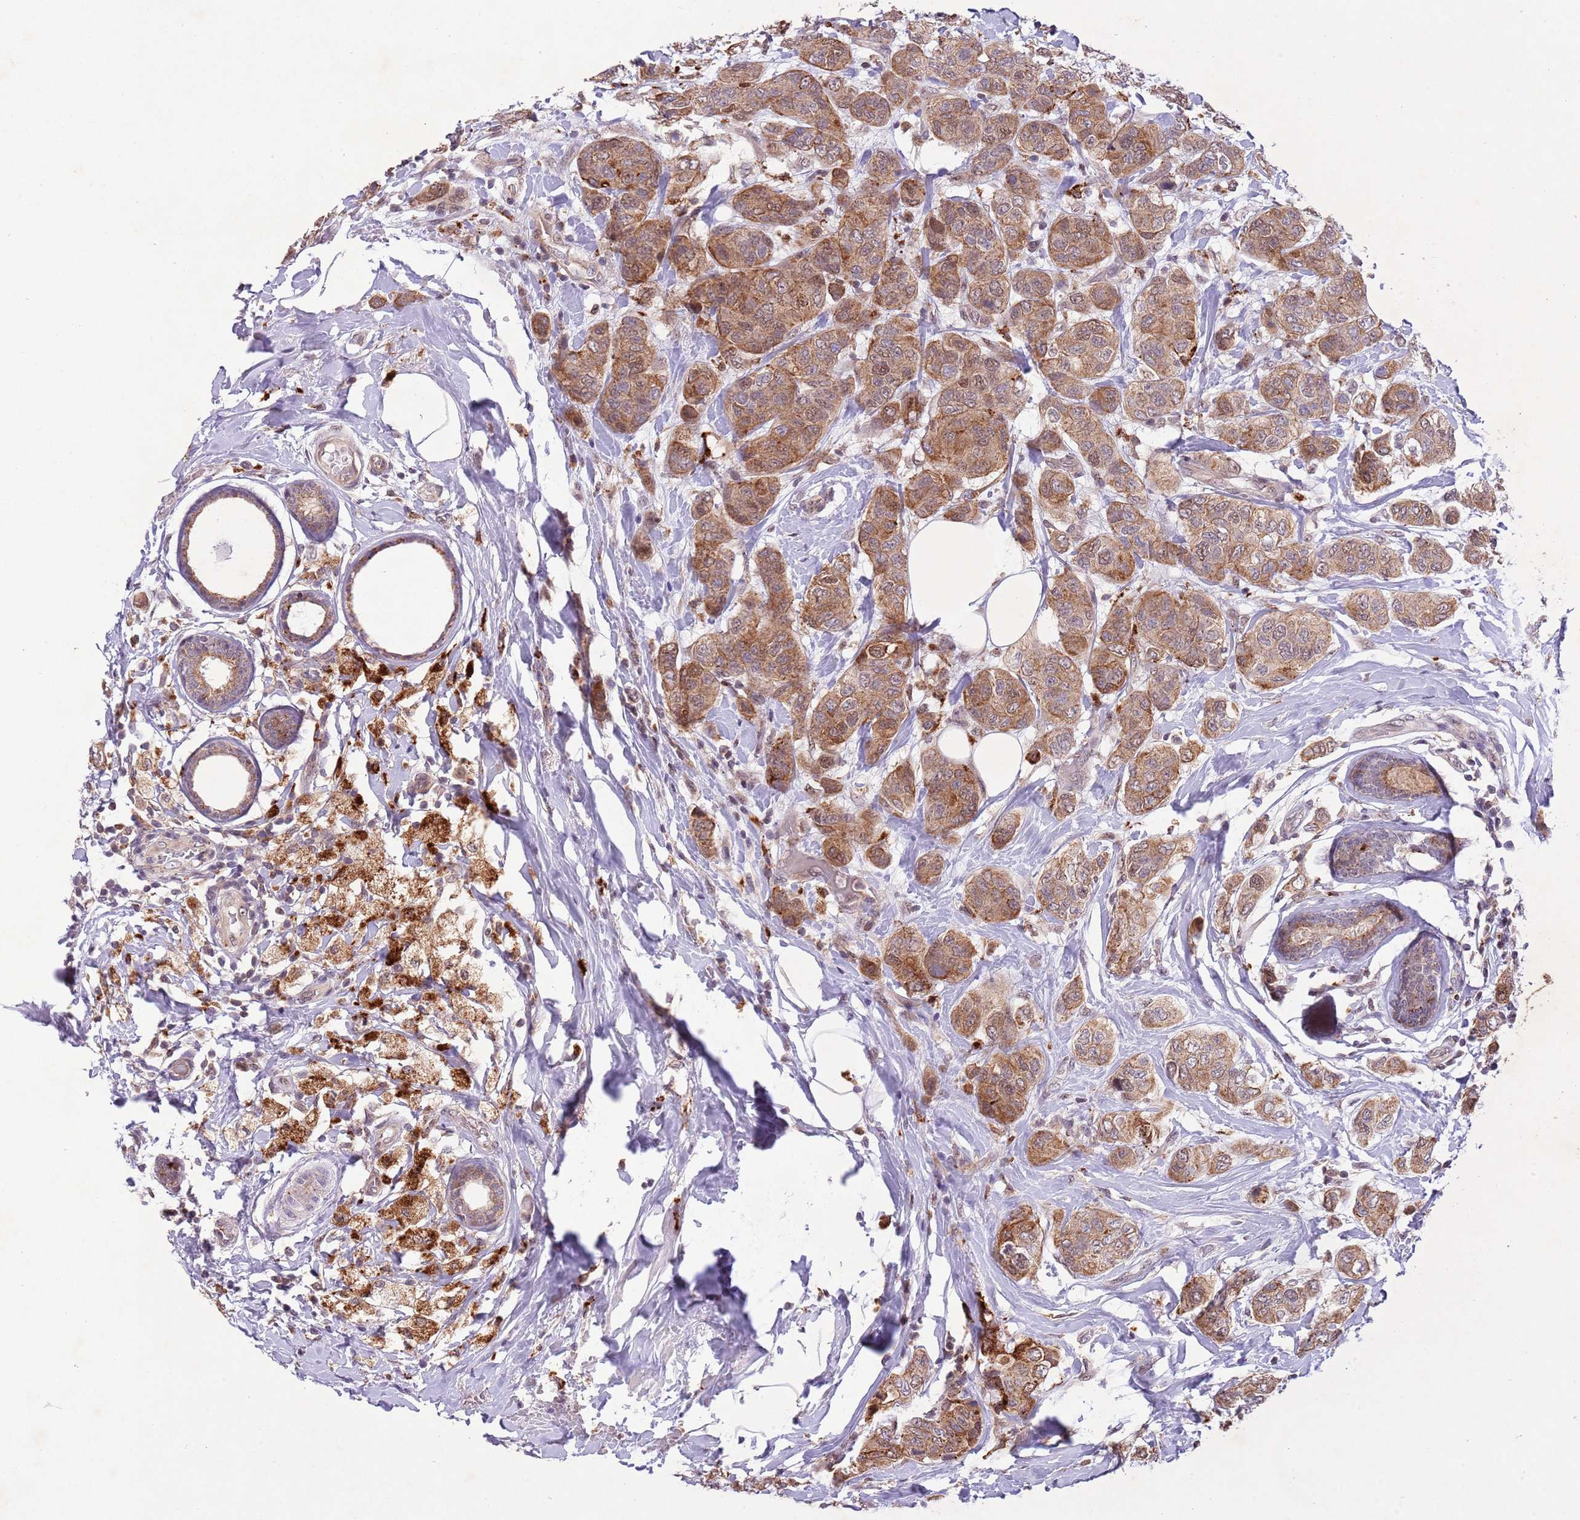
{"staining": {"intensity": "moderate", "quantity": ">75%", "location": "cytoplasmic/membranous"}, "tissue": "breast cancer", "cell_type": "Tumor cells", "image_type": "cancer", "snomed": [{"axis": "morphology", "description": "Lobular carcinoma"}, {"axis": "topography", "description": "Breast"}], "caption": "About >75% of tumor cells in lobular carcinoma (breast) display moderate cytoplasmic/membranous protein staining as visualized by brown immunohistochemical staining.", "gene": "TRIM27", "patient": {"sex": "female", "age": 51}}